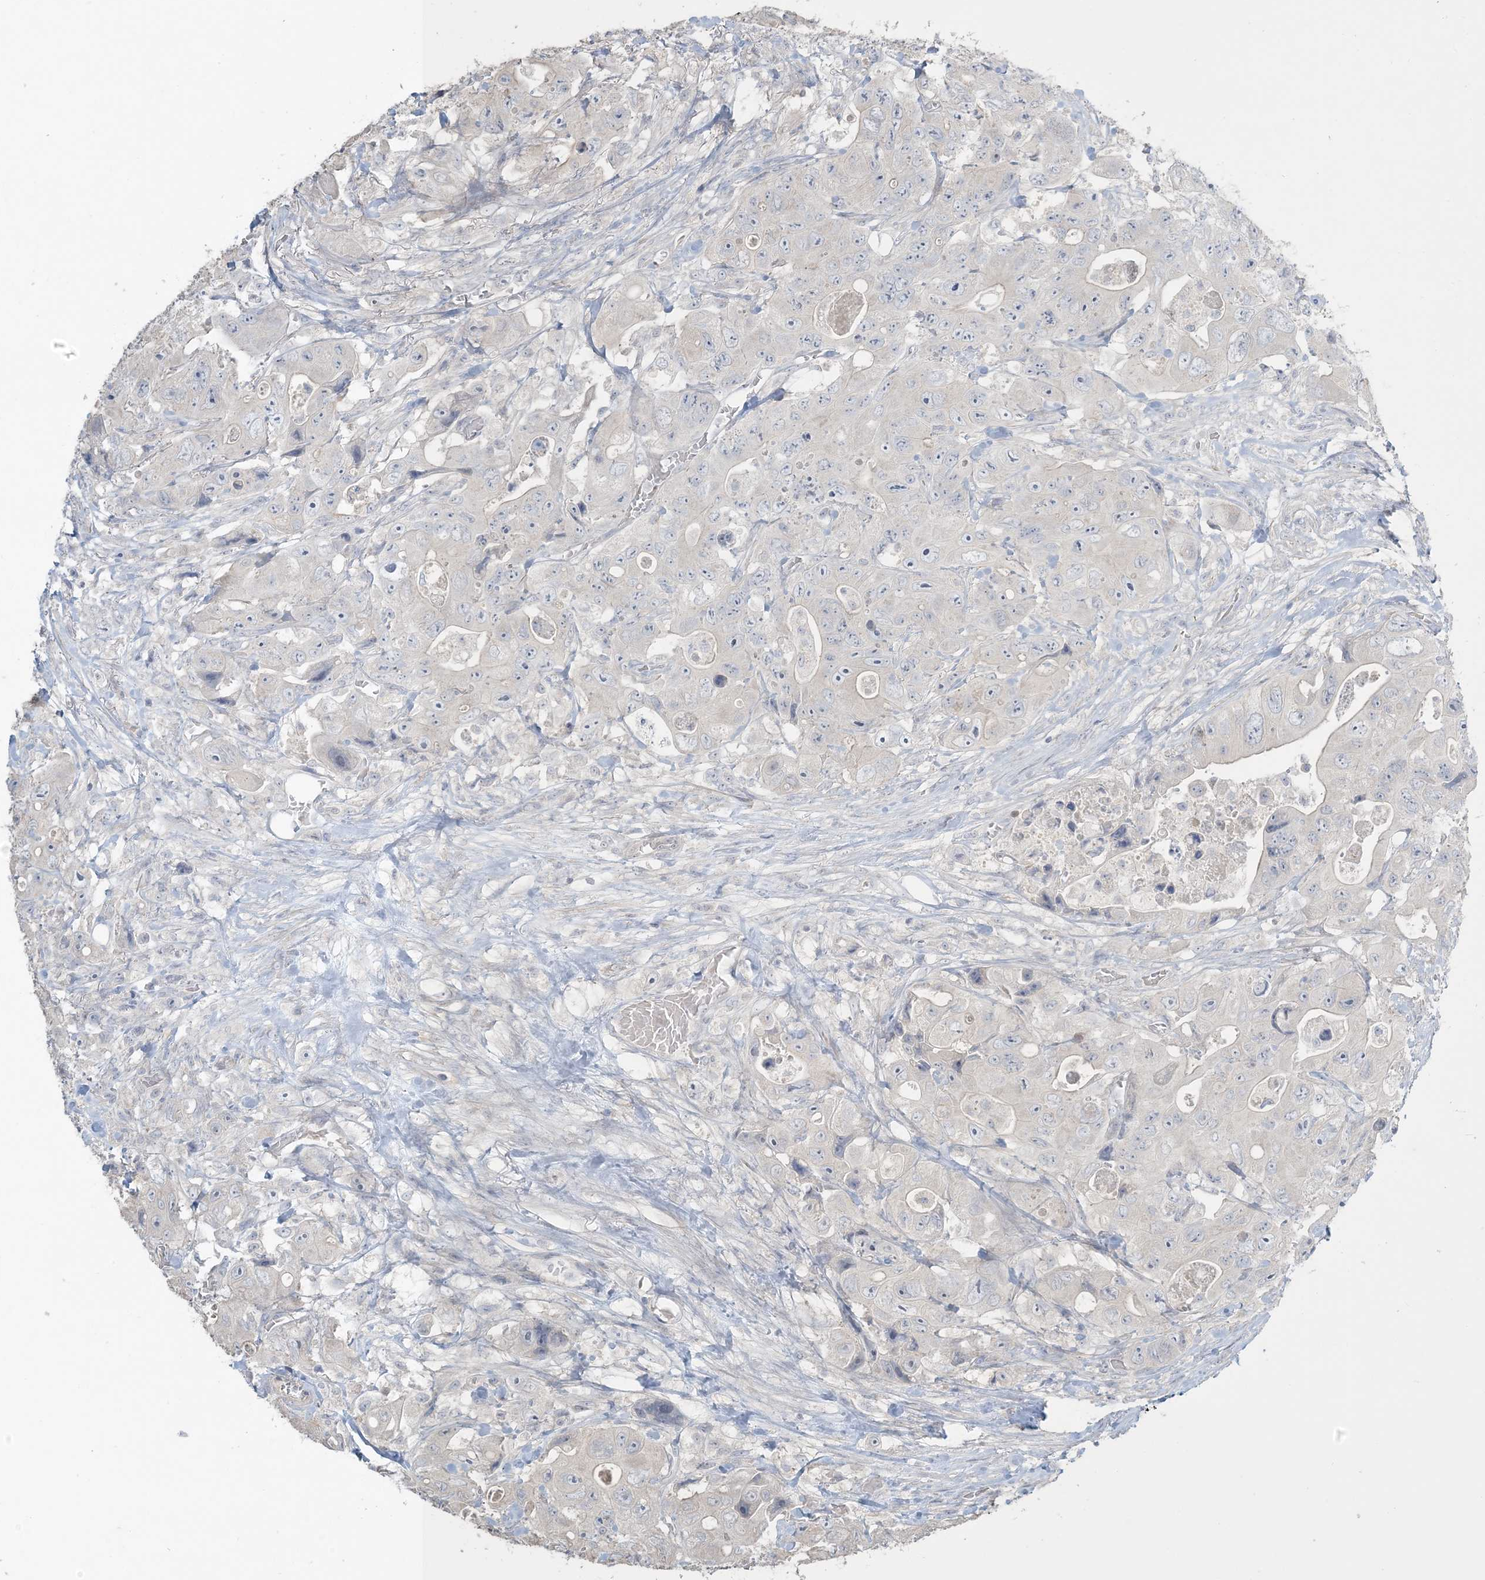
{"staining": {"intensity": "negative", "quantity": "none", "location": "none"}, "tissue": "colorectal cancer", "cell_type": "Tumor cells", "image_type": "cancer", "snomed": [{"axis": "morphology", "description": "Adenocarcinoma, NOS"}, {"axis": "topography", "description": "Colon"}], "caption": "A micrograph of human colorectal cancer is negative for staining in tumor cells.", "gene": "NPHS2", "patient": {"sex": "female", "age": 46}}